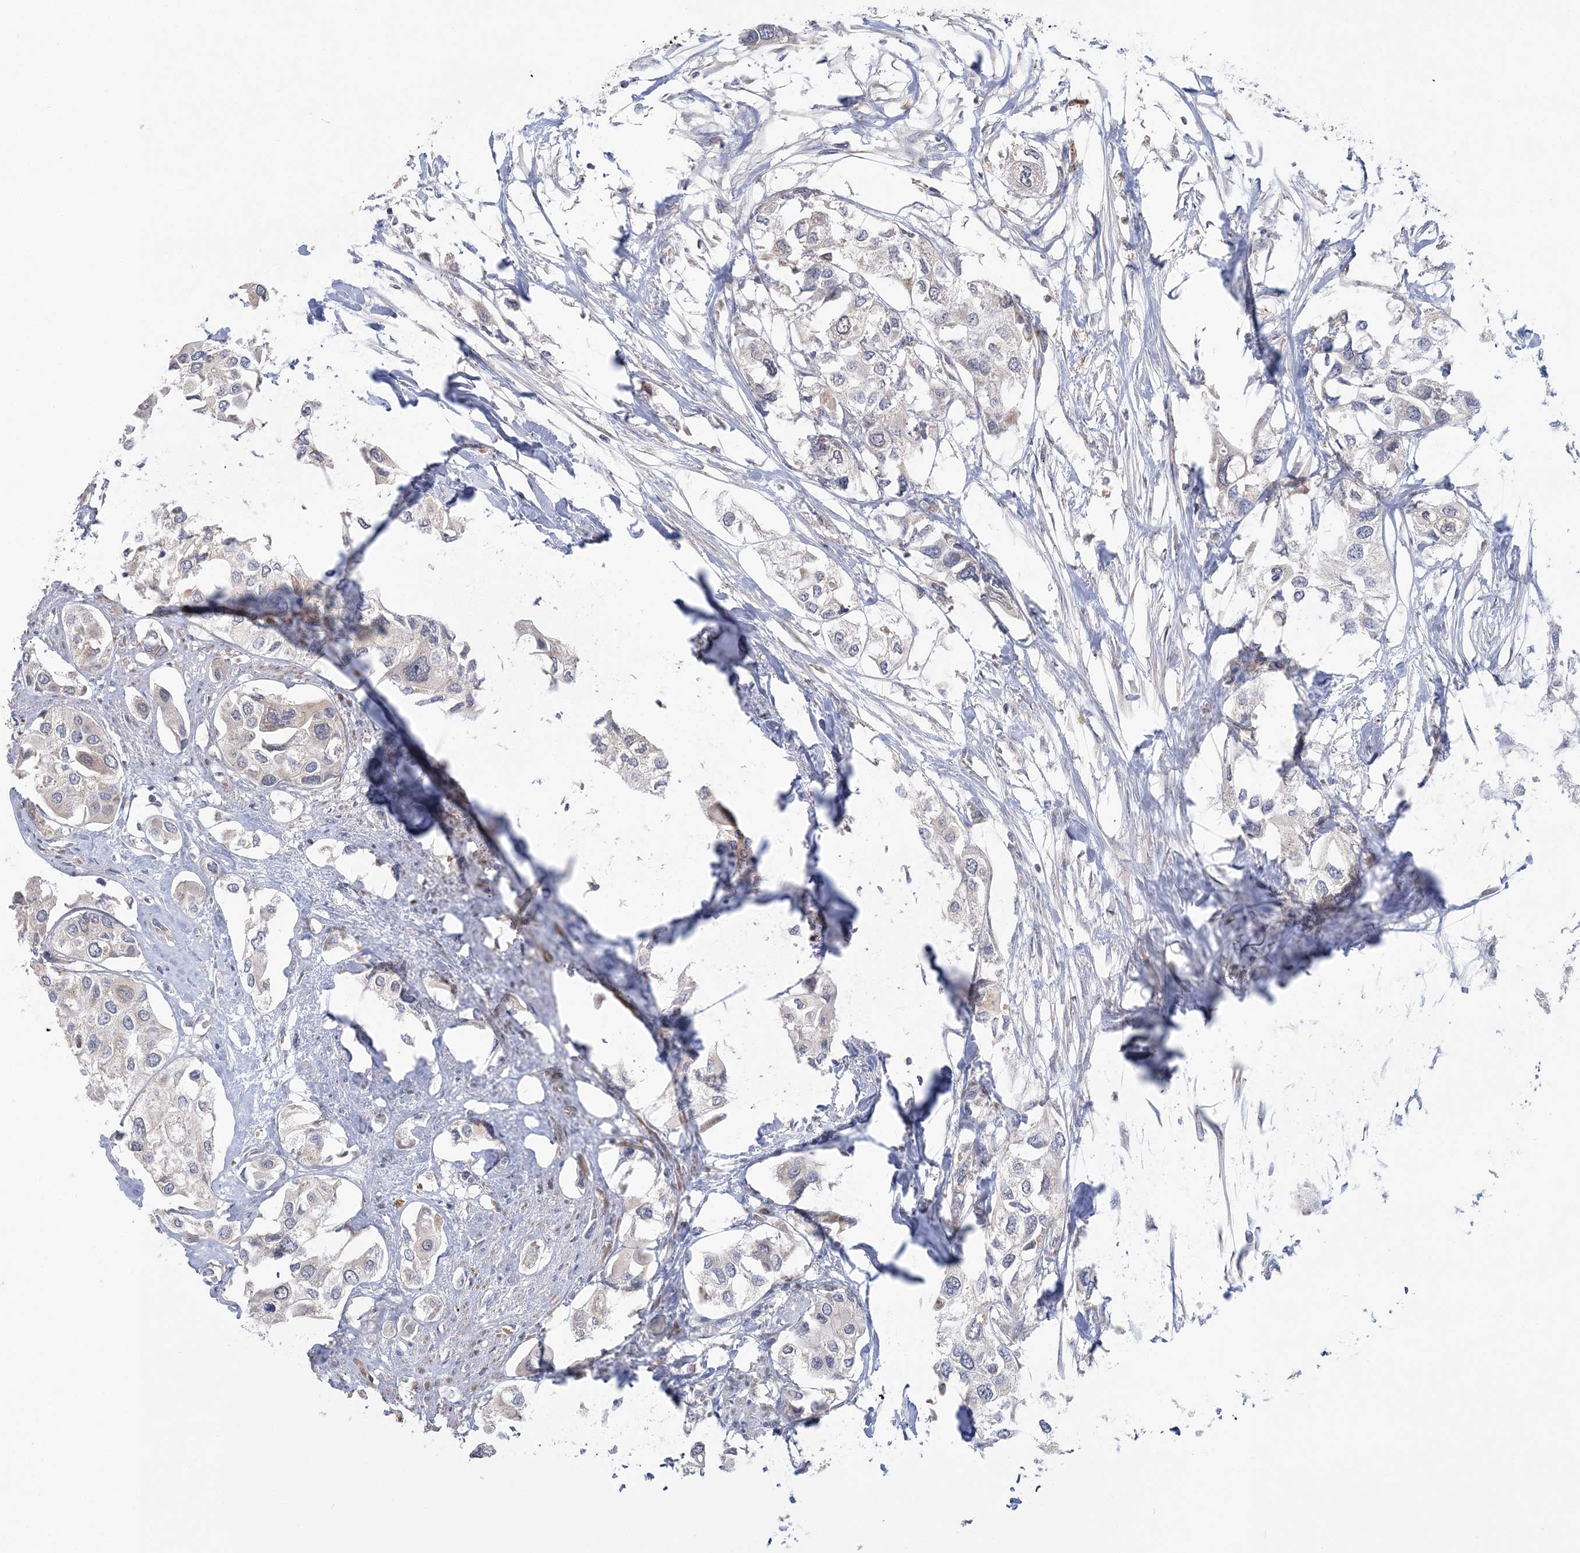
{"staining": {"intensity": "negative", "quantity": "none", "location": "none"}, "tissue": "urothelial cancer", "cell_type": "Tumor cells", "image_type": "cancer", "snomed": [{"axis": "morphology", "description": "Urothelial carcinoma, High grade"}, {"axis": "topography", "description": "Urinary bladder"}], "caption": "The micrograph exhibits no significant expression in tumor cells of urothelial cancer.", "gene": "MMADHC", "patient": {"sex": "male", "age": 64}}